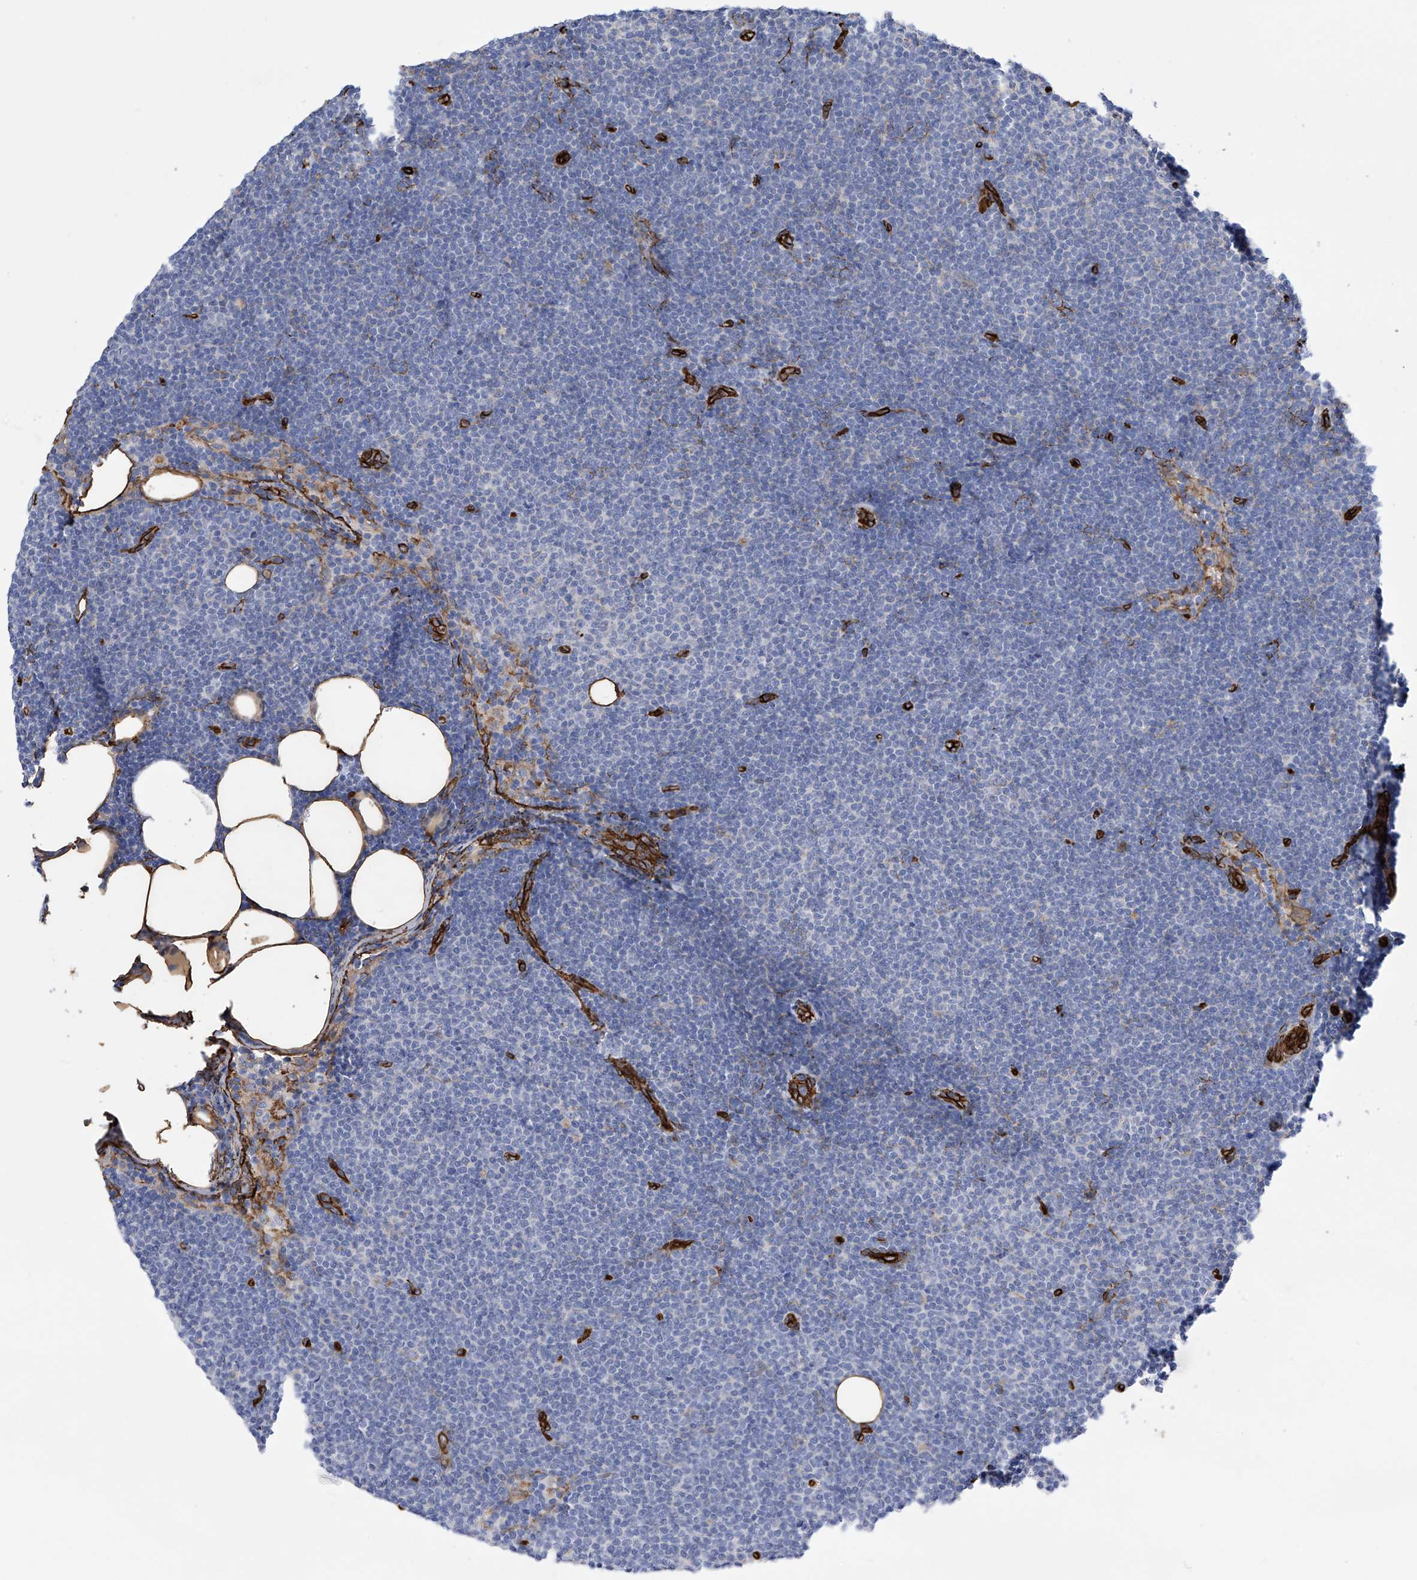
{"staining": {"intensity": "negative", "quantity": "none", "location": "none"}, "tissue": "lymphoma", "cell_type": "Tumor cells", "image_type": "cancer", "snomed": [{"axis": "morphology", "description": "Malignant lymphoma, non-Hodgkin's type, Low grade"}, {"axis": "topography", "description": "Lymph node"}], "caption": "IHC image of malignant lymphoma, non-Hodgkin's type (low-grade) stained for a protein (brown), which exhibits no expression in tumor cells.", "gene": "UBTD1", "patient": {"sex": "female", "age": 53}}